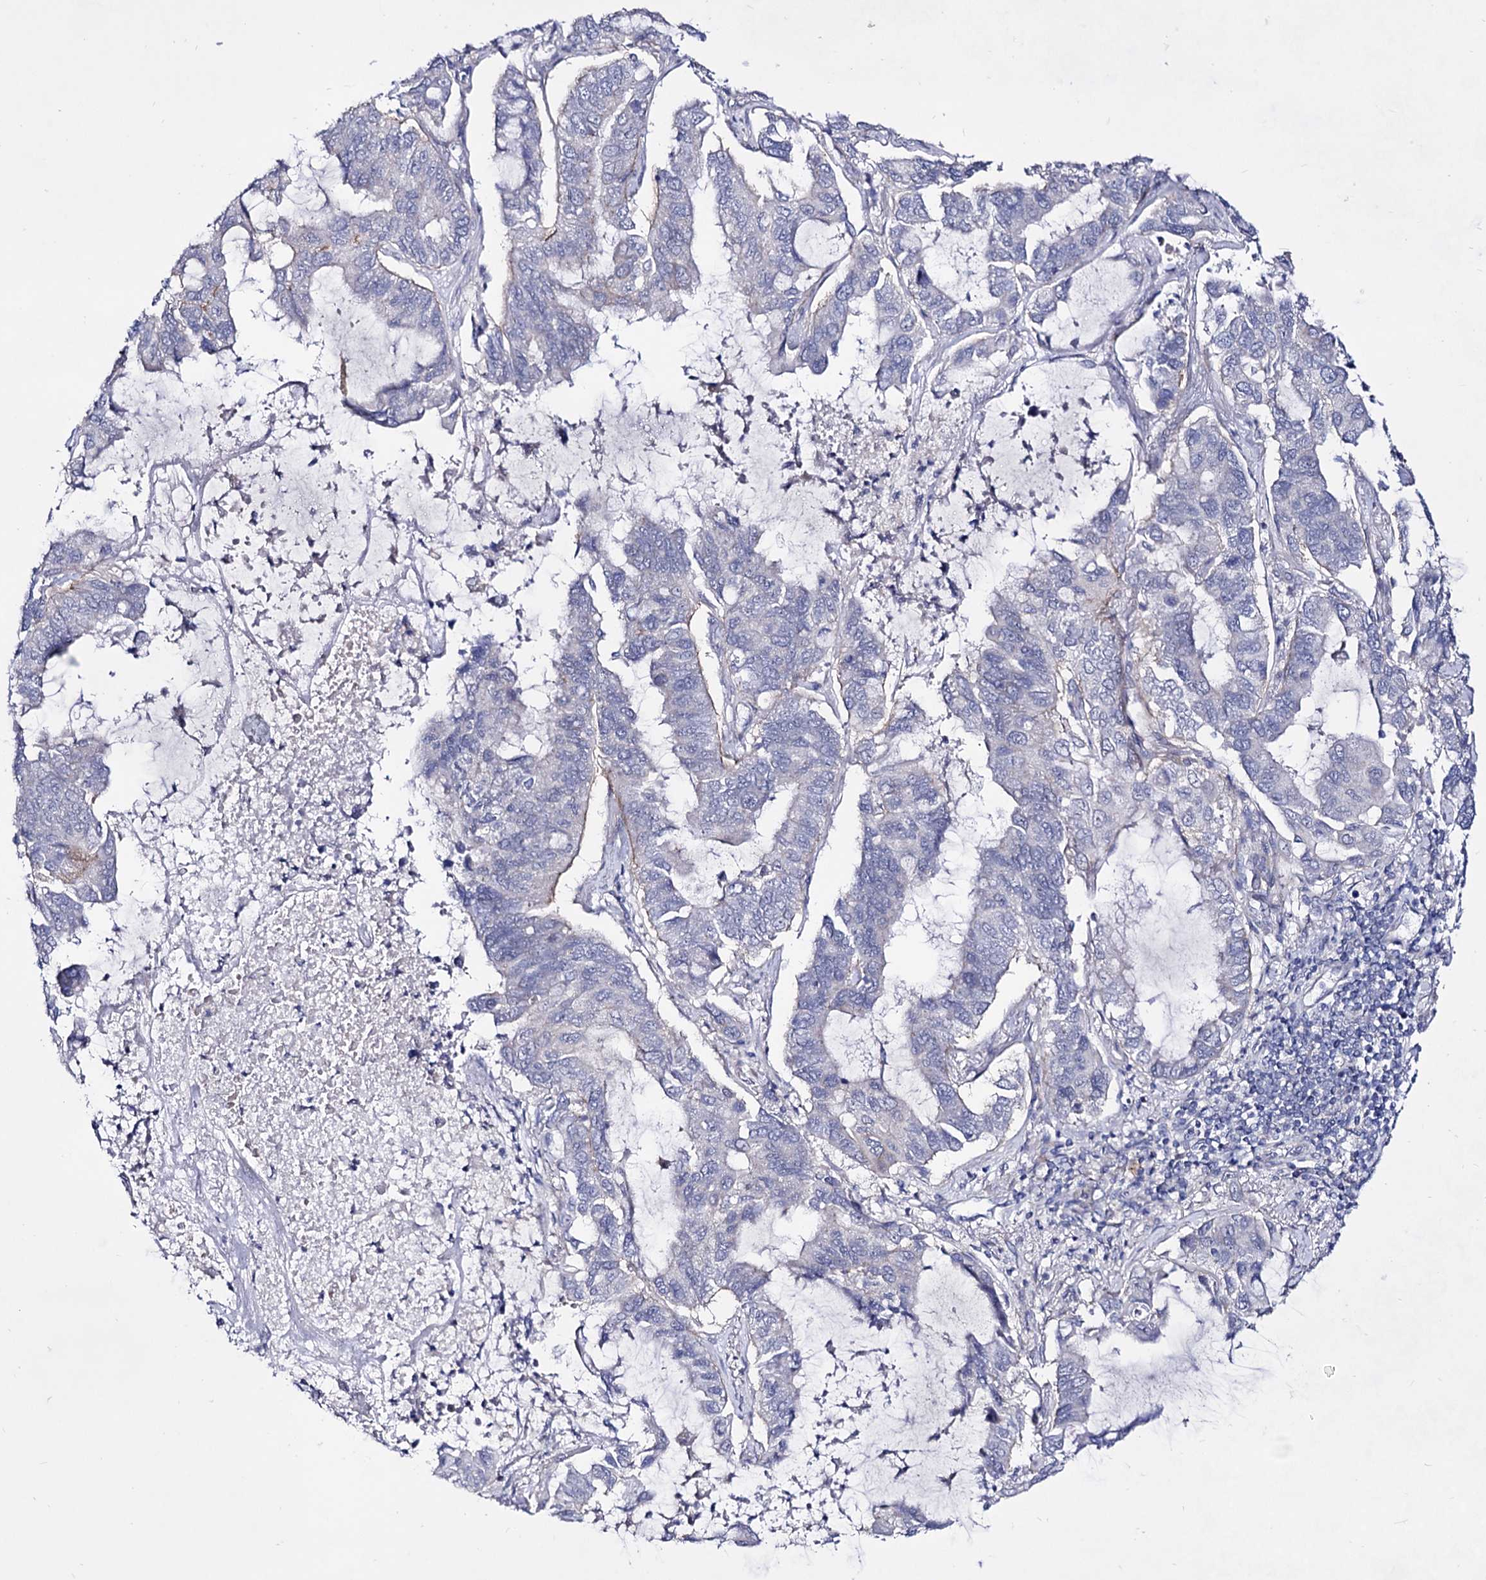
{"staining": {"intensity": "negative", "quantity": "none", "location": "none"}, "tissue": "lung cancer", "cell_type": "Tumor cells", "image_type": "cancer", "snomed": [{"axis": "morphology", "description": "Adenocarcinoma, NOS"}, {"axis": "topography", "description": "Lung"}], "caption": "This is a micrograph of immunohistochemistry (IHC) staining of adenocarcinoma (lung), which shows no positivity in tumor cells.", "gene": "PLIN1", "patient": {"sex": "male", "age": 64}}